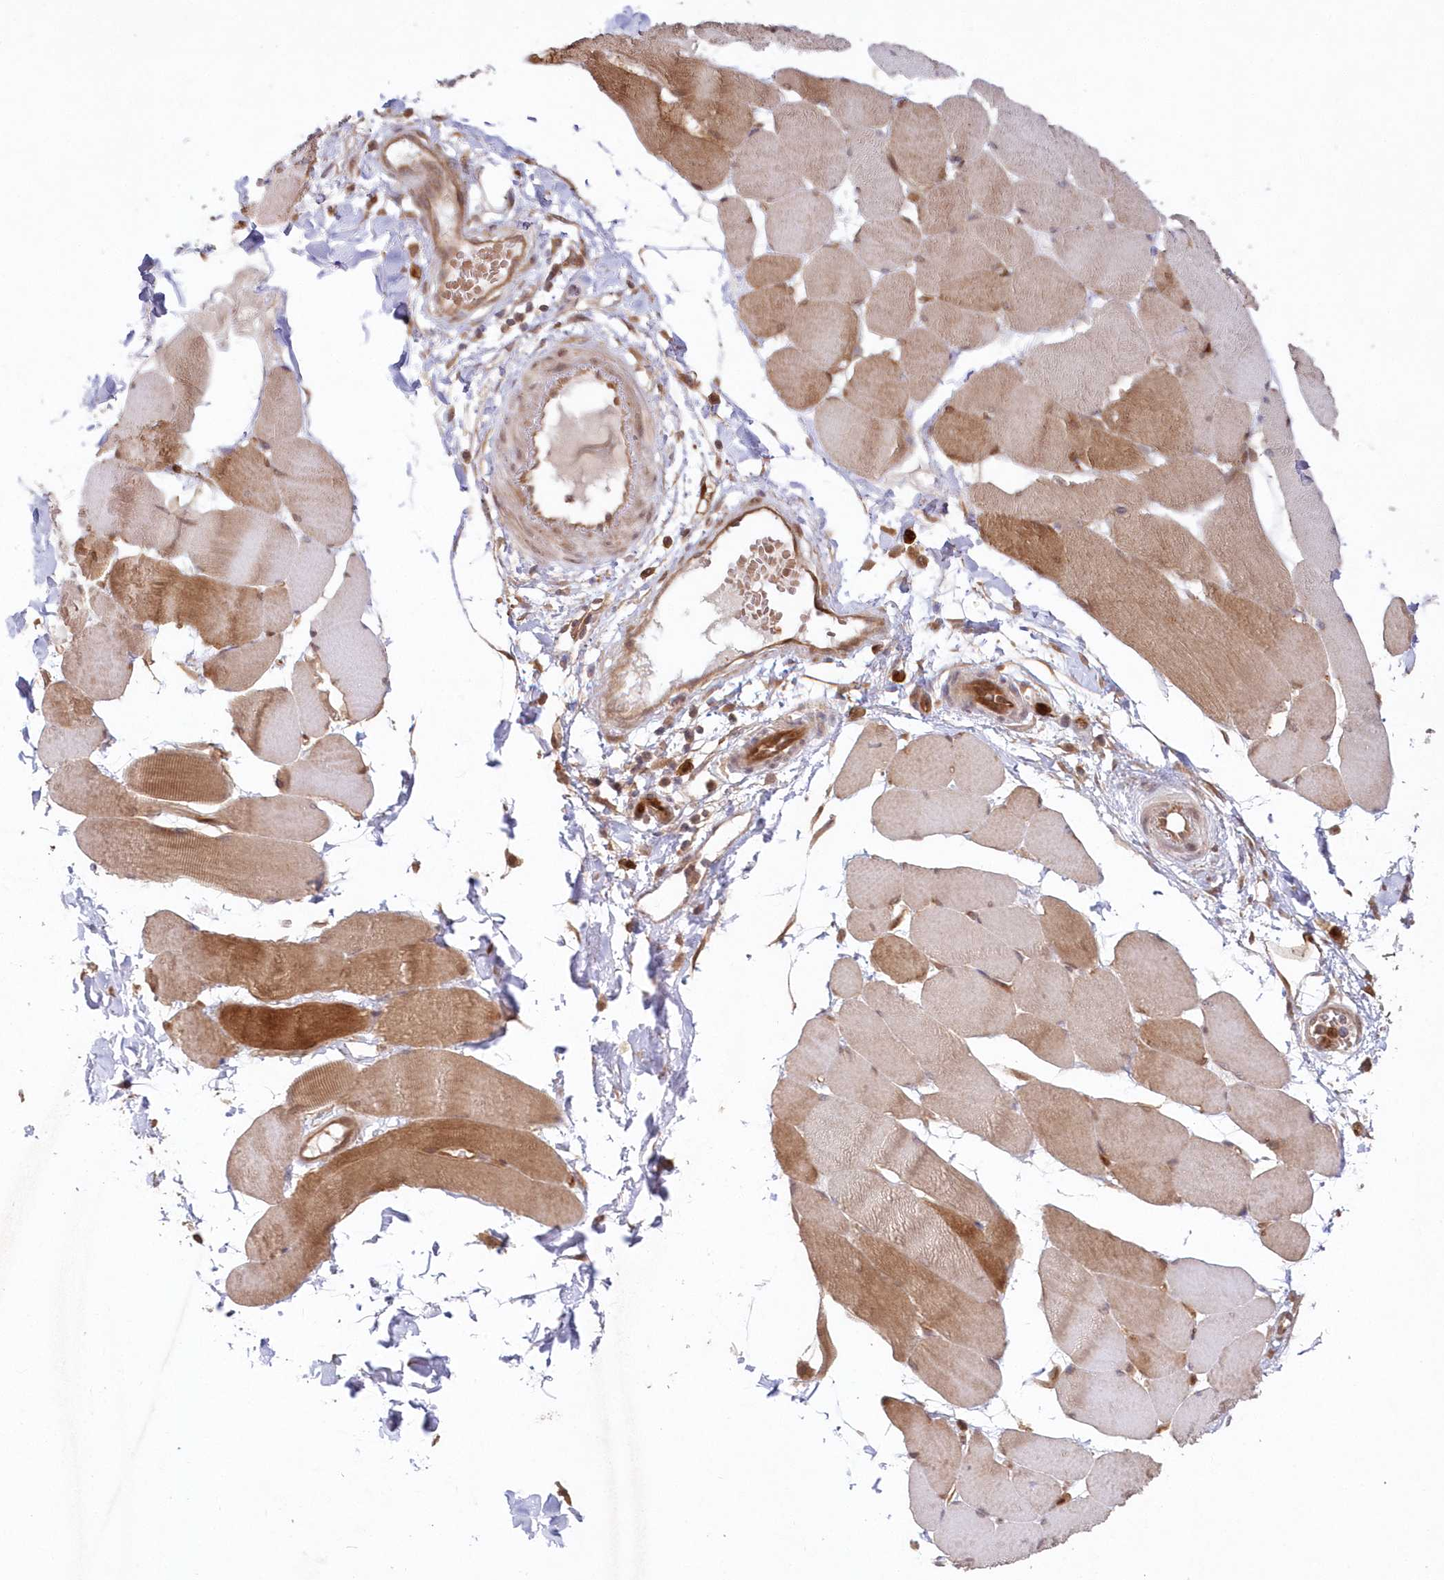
{"staining": {"intensity": "moderate", "quantity": "25%-75%", "location": "cytoplasmic/membranous,nuclear"}, "tissue": "skeletal muscle", "cell_type": "Myocytes", "image_type": "normal", "snomed": [{"axis": "morphology", "description": "Normal tissue, NOS"}, {"axis": "topography", "description": "Skin"}, {"axis": "topography", "description": "Skeletal muscle"}], "caption": "The histopathology image exhibits immunohistochemical staining of benign skeletal muscle. There is moderate cytoplasmic/membranous,nuclear positivity is identified in about 25%-75% of myocytes.", "gene": "GBE1", "patient": {"sex": "male", "age": 83}}